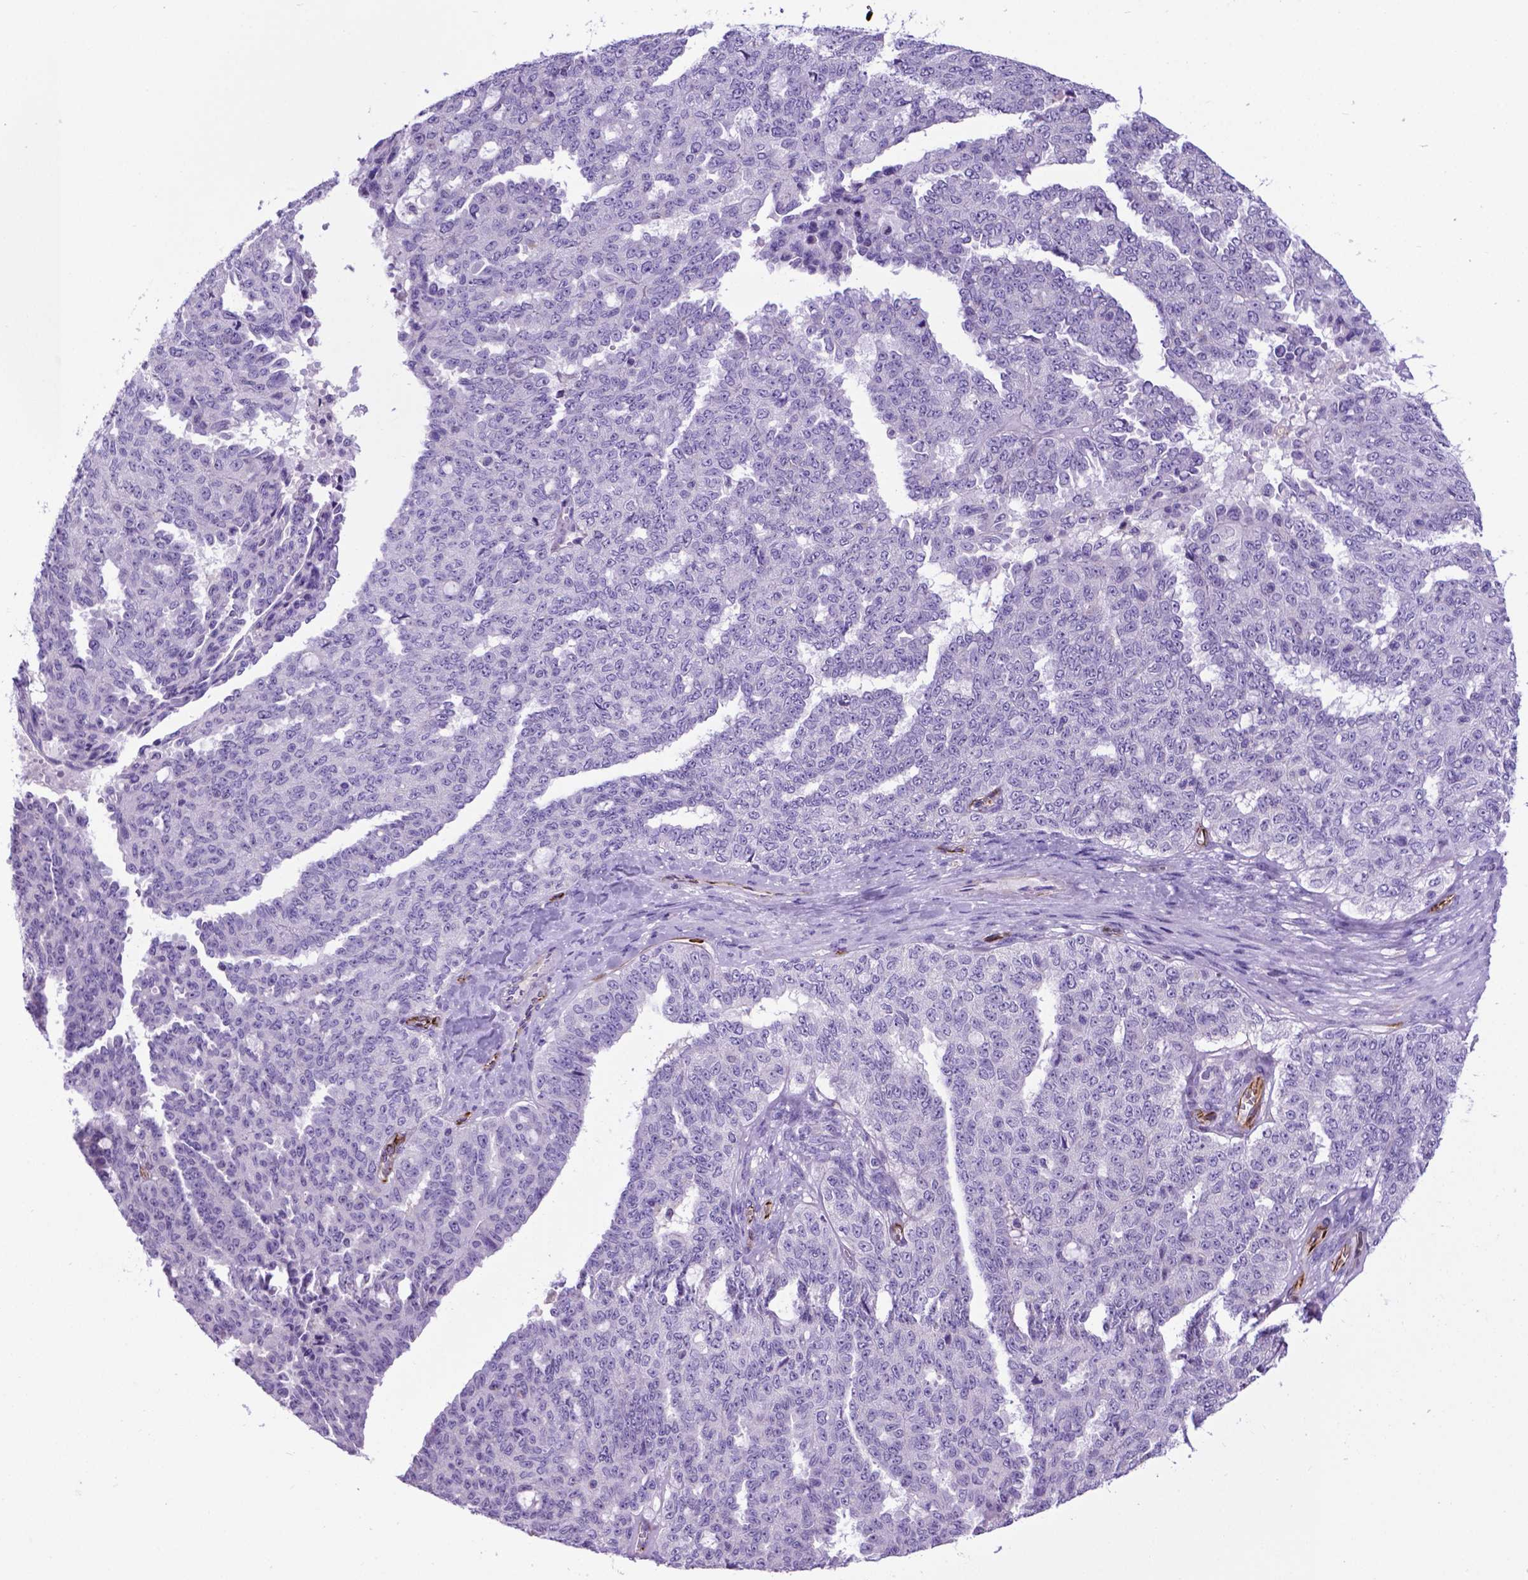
{"staining": {"intensity": "negative", "quantity": "none", "location": "none"}, "tissue": "ovarian cancer", "cell_type": "Tumor cells", "image_type": "cancer", "snomed": [{"axis": "morphology", "description": "Cystadenocarcinoma, serous, NOS"}, {"axis": "topography", "description": "Ovary"}], "caption": "Serous cystadenocarcinoma (ovarian) was stained to show a protein in brown. There is no significant staining in tumor cells. (Immunohistochemistry (ihc), brightfield microscopy, high magnification).", "gene": "LZTR1", "patient": {"sex": "female", "age": 71}}